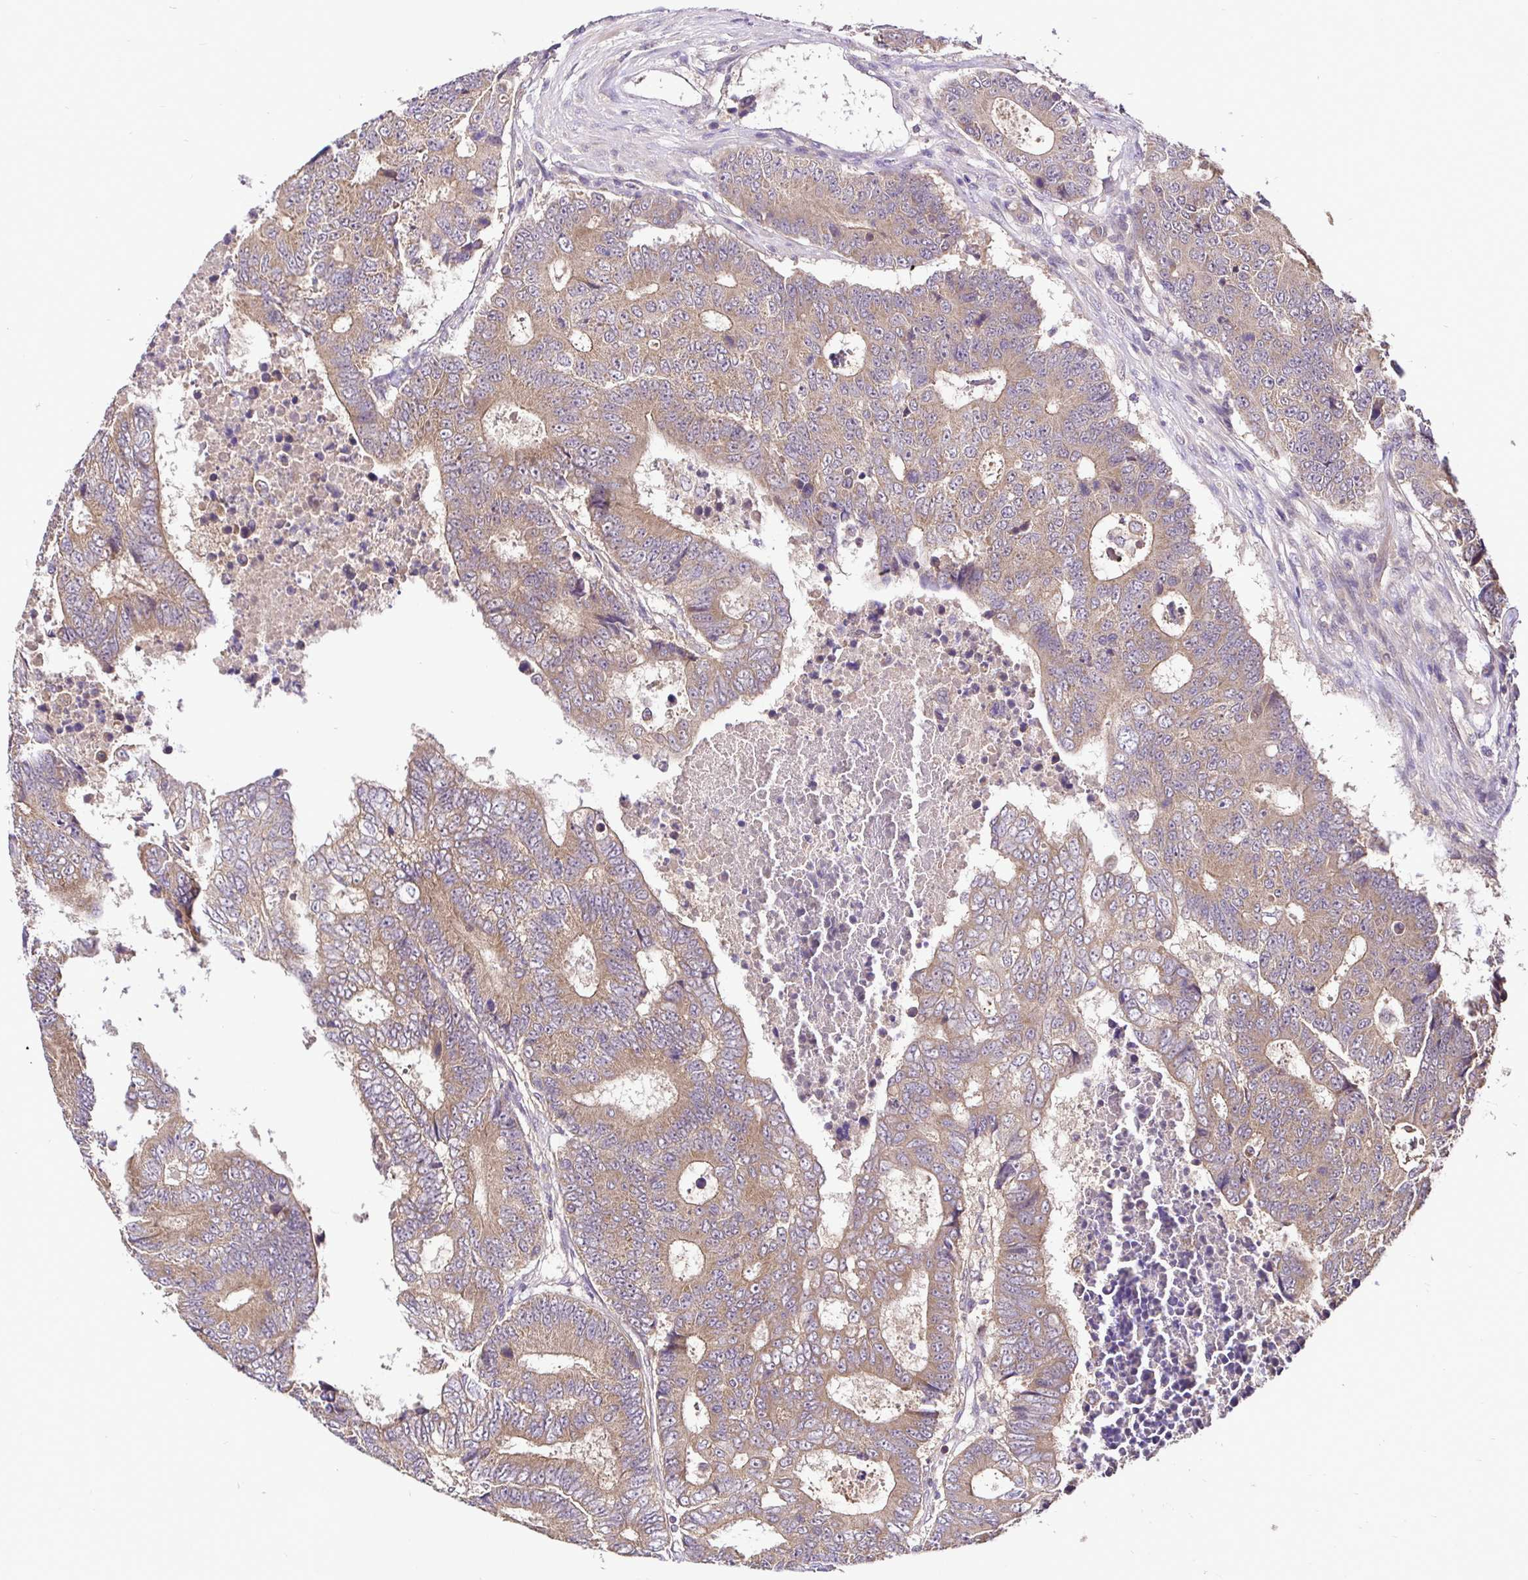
{"staining": {"intensity": "moderate", "quantity": ">75%", "location": "cytoplasmic/membranous"}, "tissue": "colorectal cancer", "cell_type": "Tumor cells", "image_type": "cancer", "snomed": [{"axis": "morphology", "description": "Adenocarcinoma, NOS"}, {"axis": "topography", "description": "Colon"}], "caption": "Tumor cells display medium levels of moderate cytoplasmic/membranous expression in about >75% of cells in human colorectal adenocarcinoma. The staining is performed using DAB (3,3'-diaminobenzidine) brown chromogen to label protein expression. The nuclei are counter-stained blue using hematoxylin.", "gene": "UBE2M", "patient": {"sex": "female", "age": 48}}